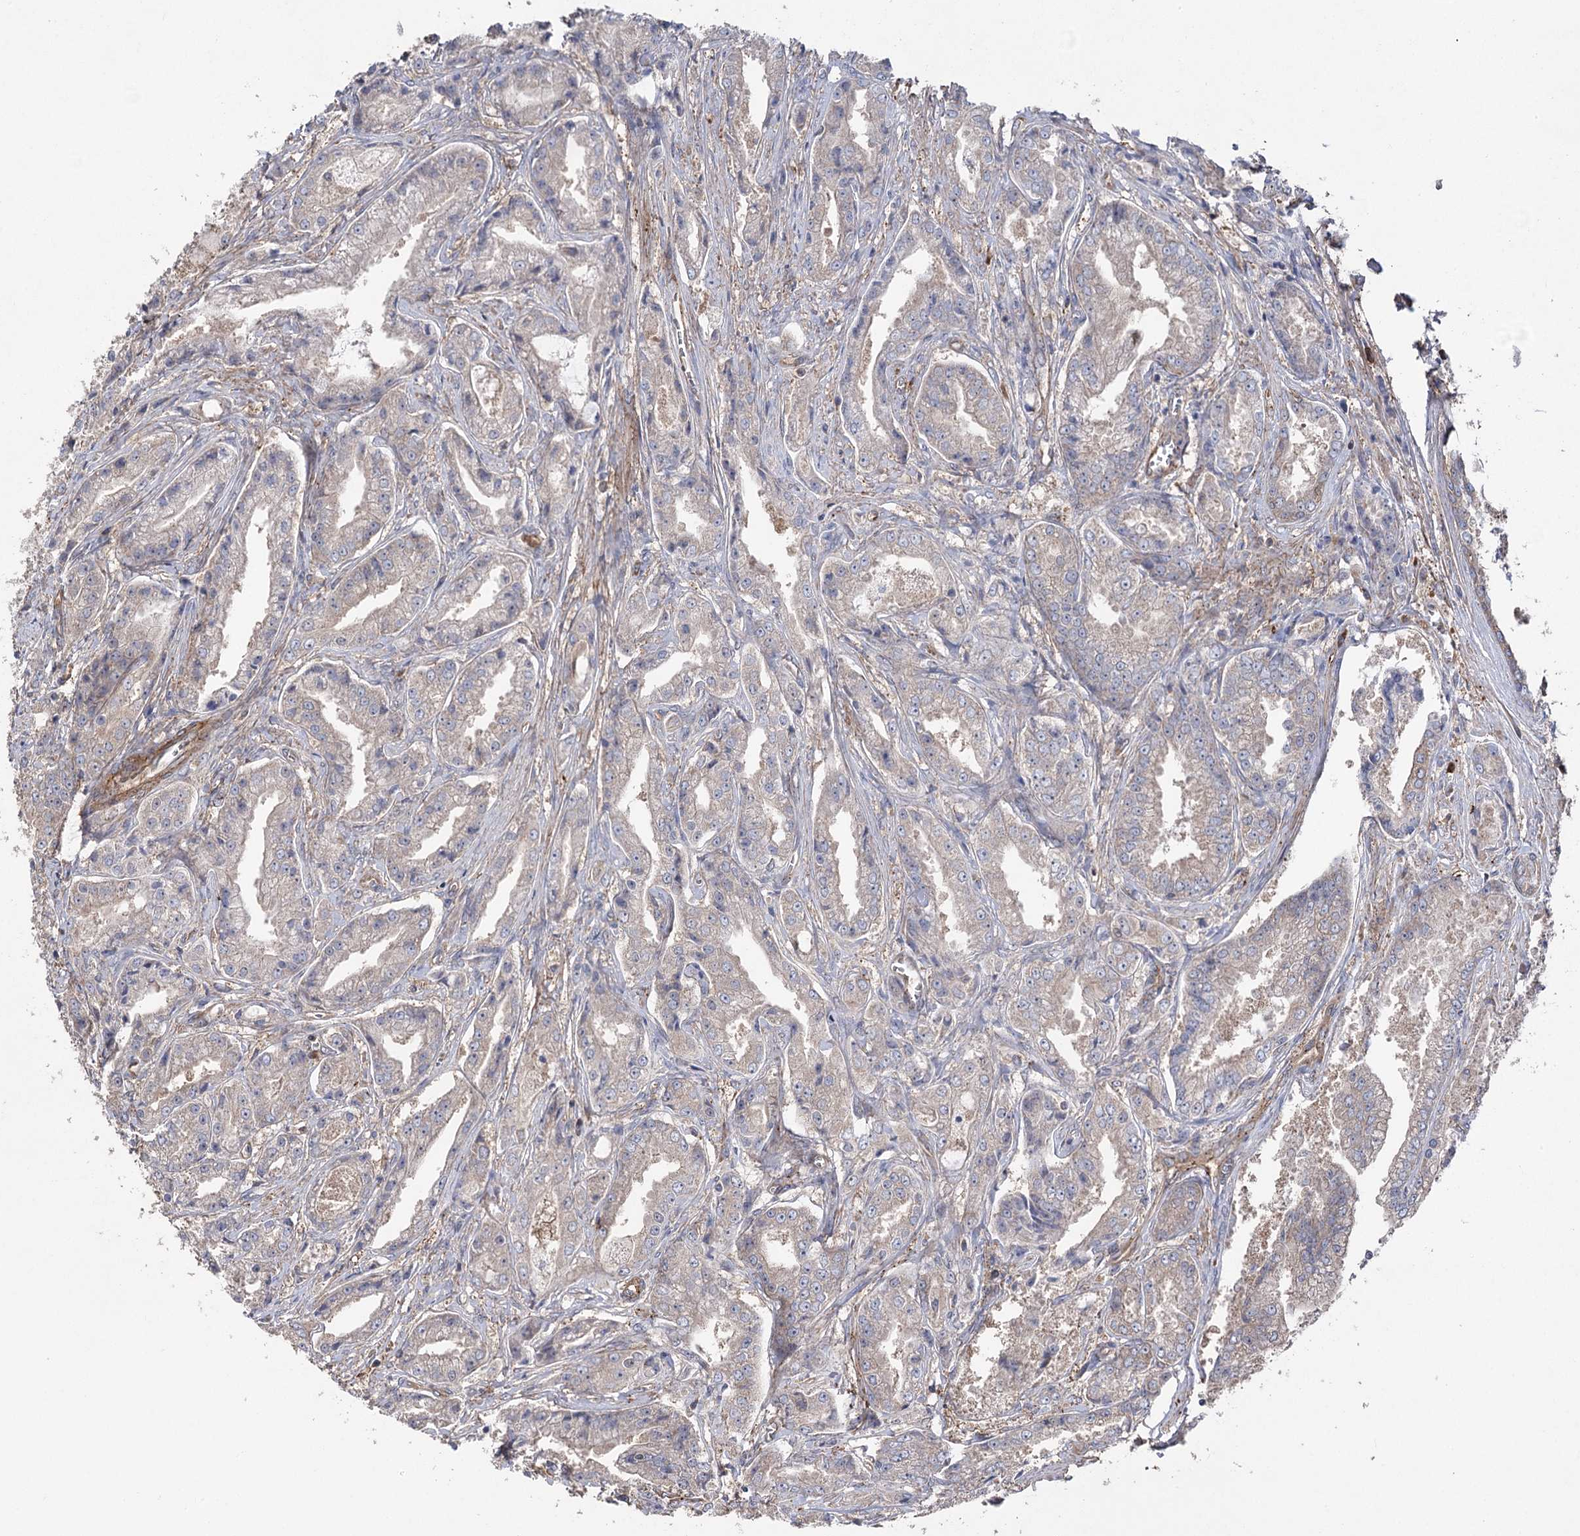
{"staining": {"intensity": "negative", "quantity": "none", "location": "none"}, "tissue": "prostate cancer", "cell_type": "Tumor cells", "image_type": "cancer", "snomed": [{"axis": "morphology", "description": "Adenocarcinoma, High grade"}, {"axis": "topography", "description": "Prostate"}], "caption": "Immunohistochemistry histopathology image of high-grade adenocarcinoma (prostate) stained for a protein (brown), which reveals no staining in tumor cells. (Stains: DAB IHC with hematoxylin counter stain, Microscopy: brightfield microscopy at high magnification).", "gene": "LARS2", "patient": {"sex": "male", "age": 72}}